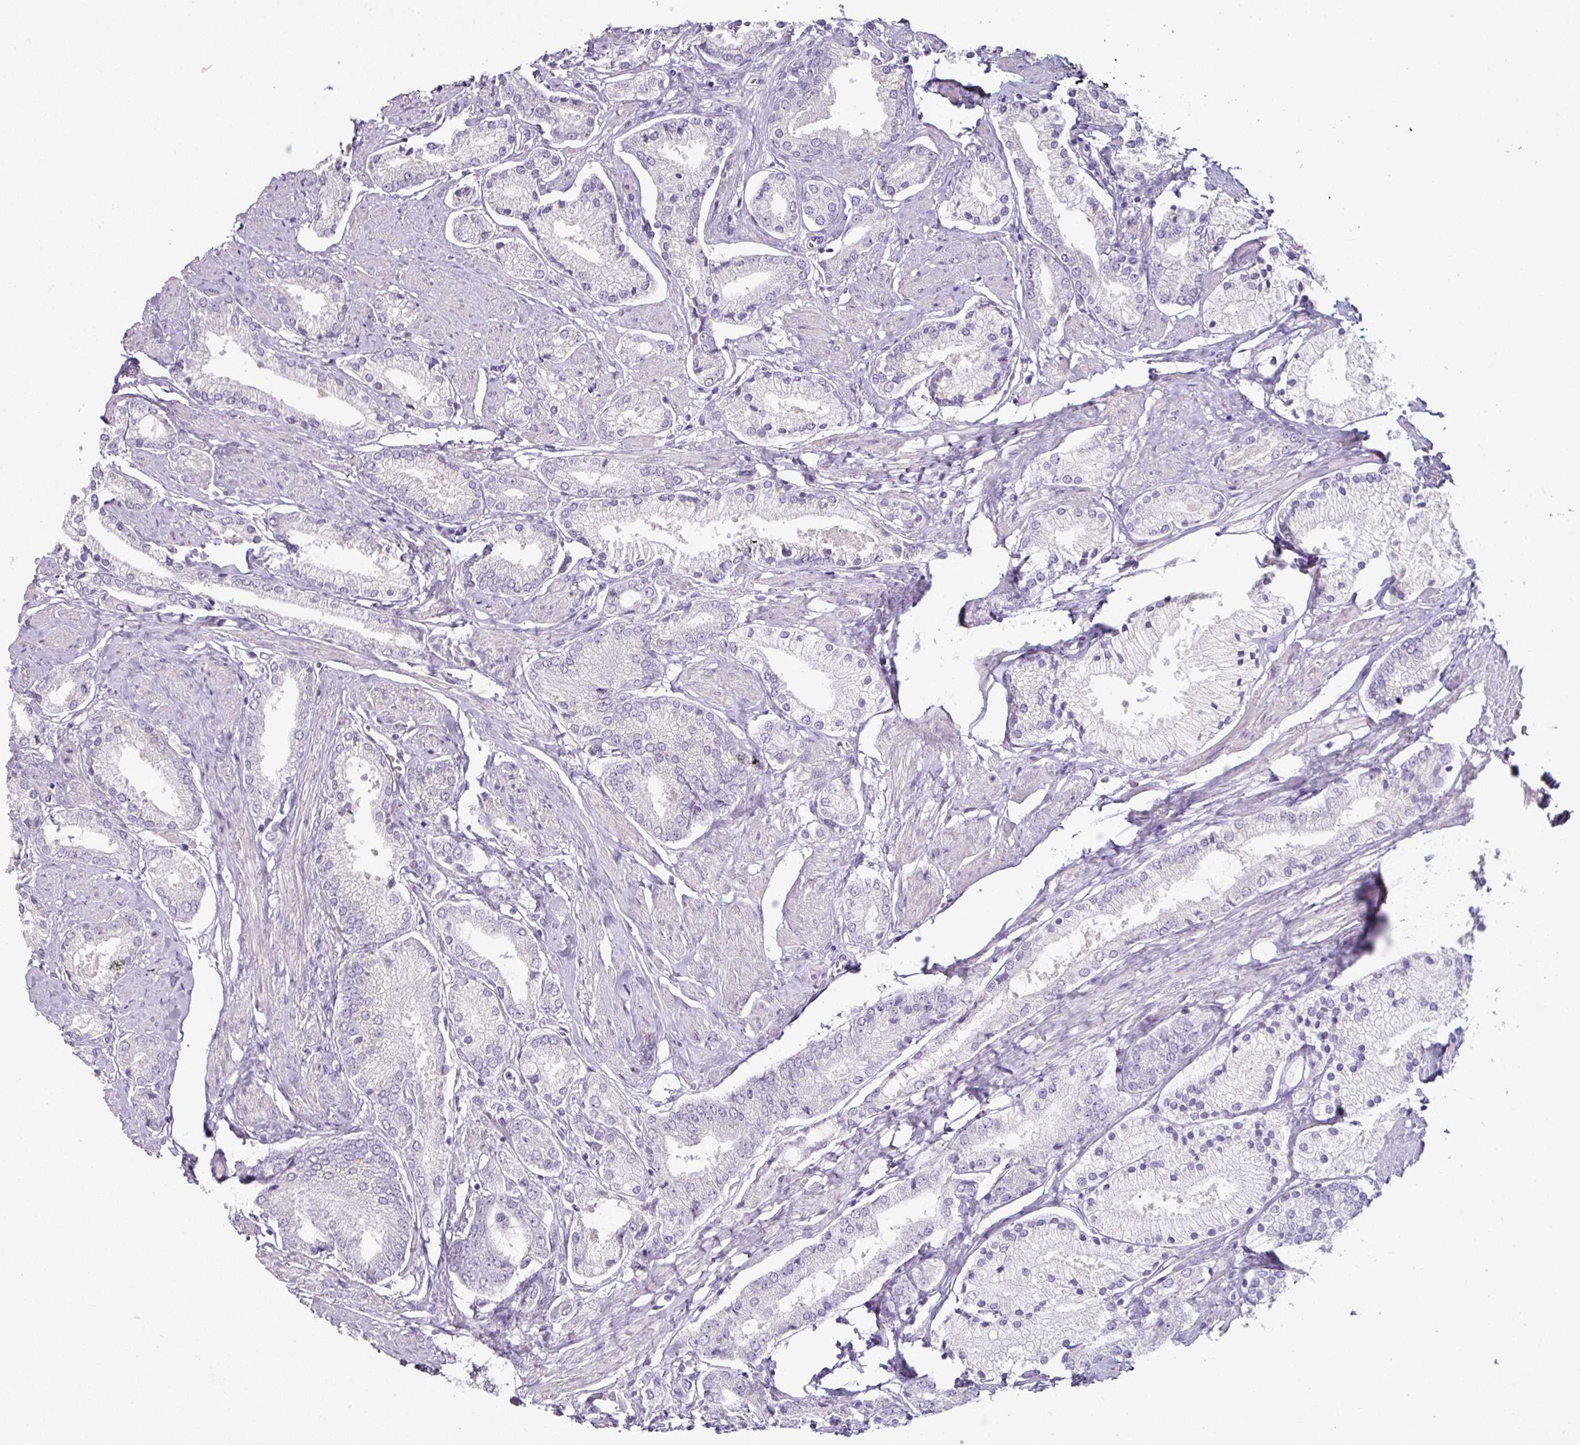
{"staining": {"intensity": "negative", "quantity": "none", "location": "none"}, "tissue": "prostate cancer", "cell_type": "Tumor cells", "image_type": "cancer", "snomed": [{"axis": "morphology", "description": "Adenocarcinoma, High grade"}, {"axis": "topography", "description": "Prostate and seminal vesicle, NOS"}], "caption": "This photomicrograph is of high-grade adenocarcinoma (prostate) stained with immunohistochemistry to label a protein in brown with the nuclei are counter-stained blue. There is no positivity in tumor cells.", "gene": "C19orf33", "patient": {"sex": "male", "age": 64}}